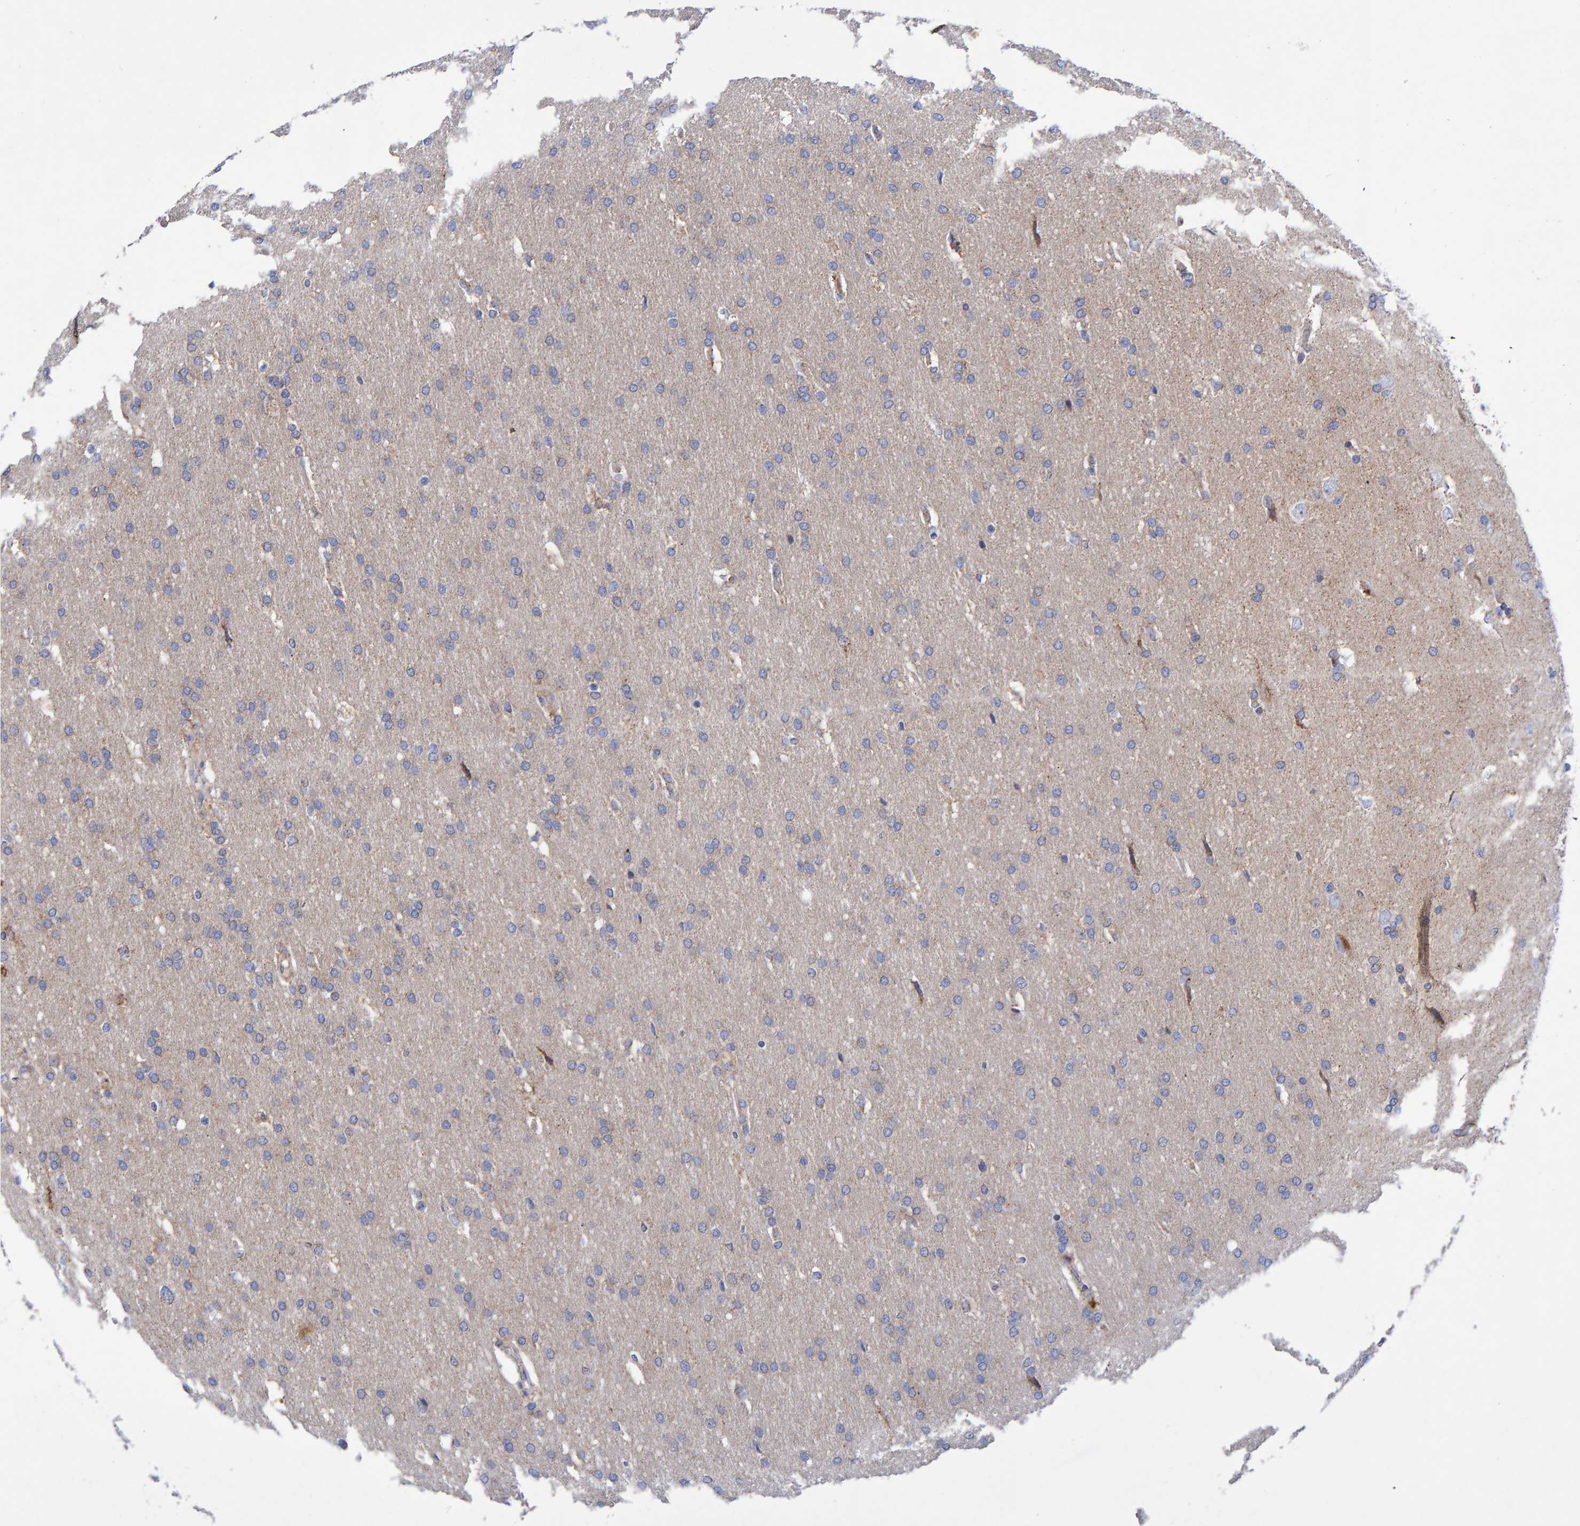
{"staining": {"intensity": "weak", "quantity": "<25%", "location": "cytoplasmic/membranous"}, "tissue": "glioma", "cell_type": "Tumor cells", "image_type": "cancer", "snomed": [{"axis": "morphology", "description": "Glioma, malignant, Low grade"}, {"axis": "topography", "description": "Brain"}], "caption": "Glioma was stained to show a protein in brown. There is no significant staining in tumor cells. (Stains: DAB IHC with hematoxylin counter stain, Microscopy: brightfield microscopy at high magnification).", "gene": "EFR3A", "patient": {"sex": "female", "age": 37}}